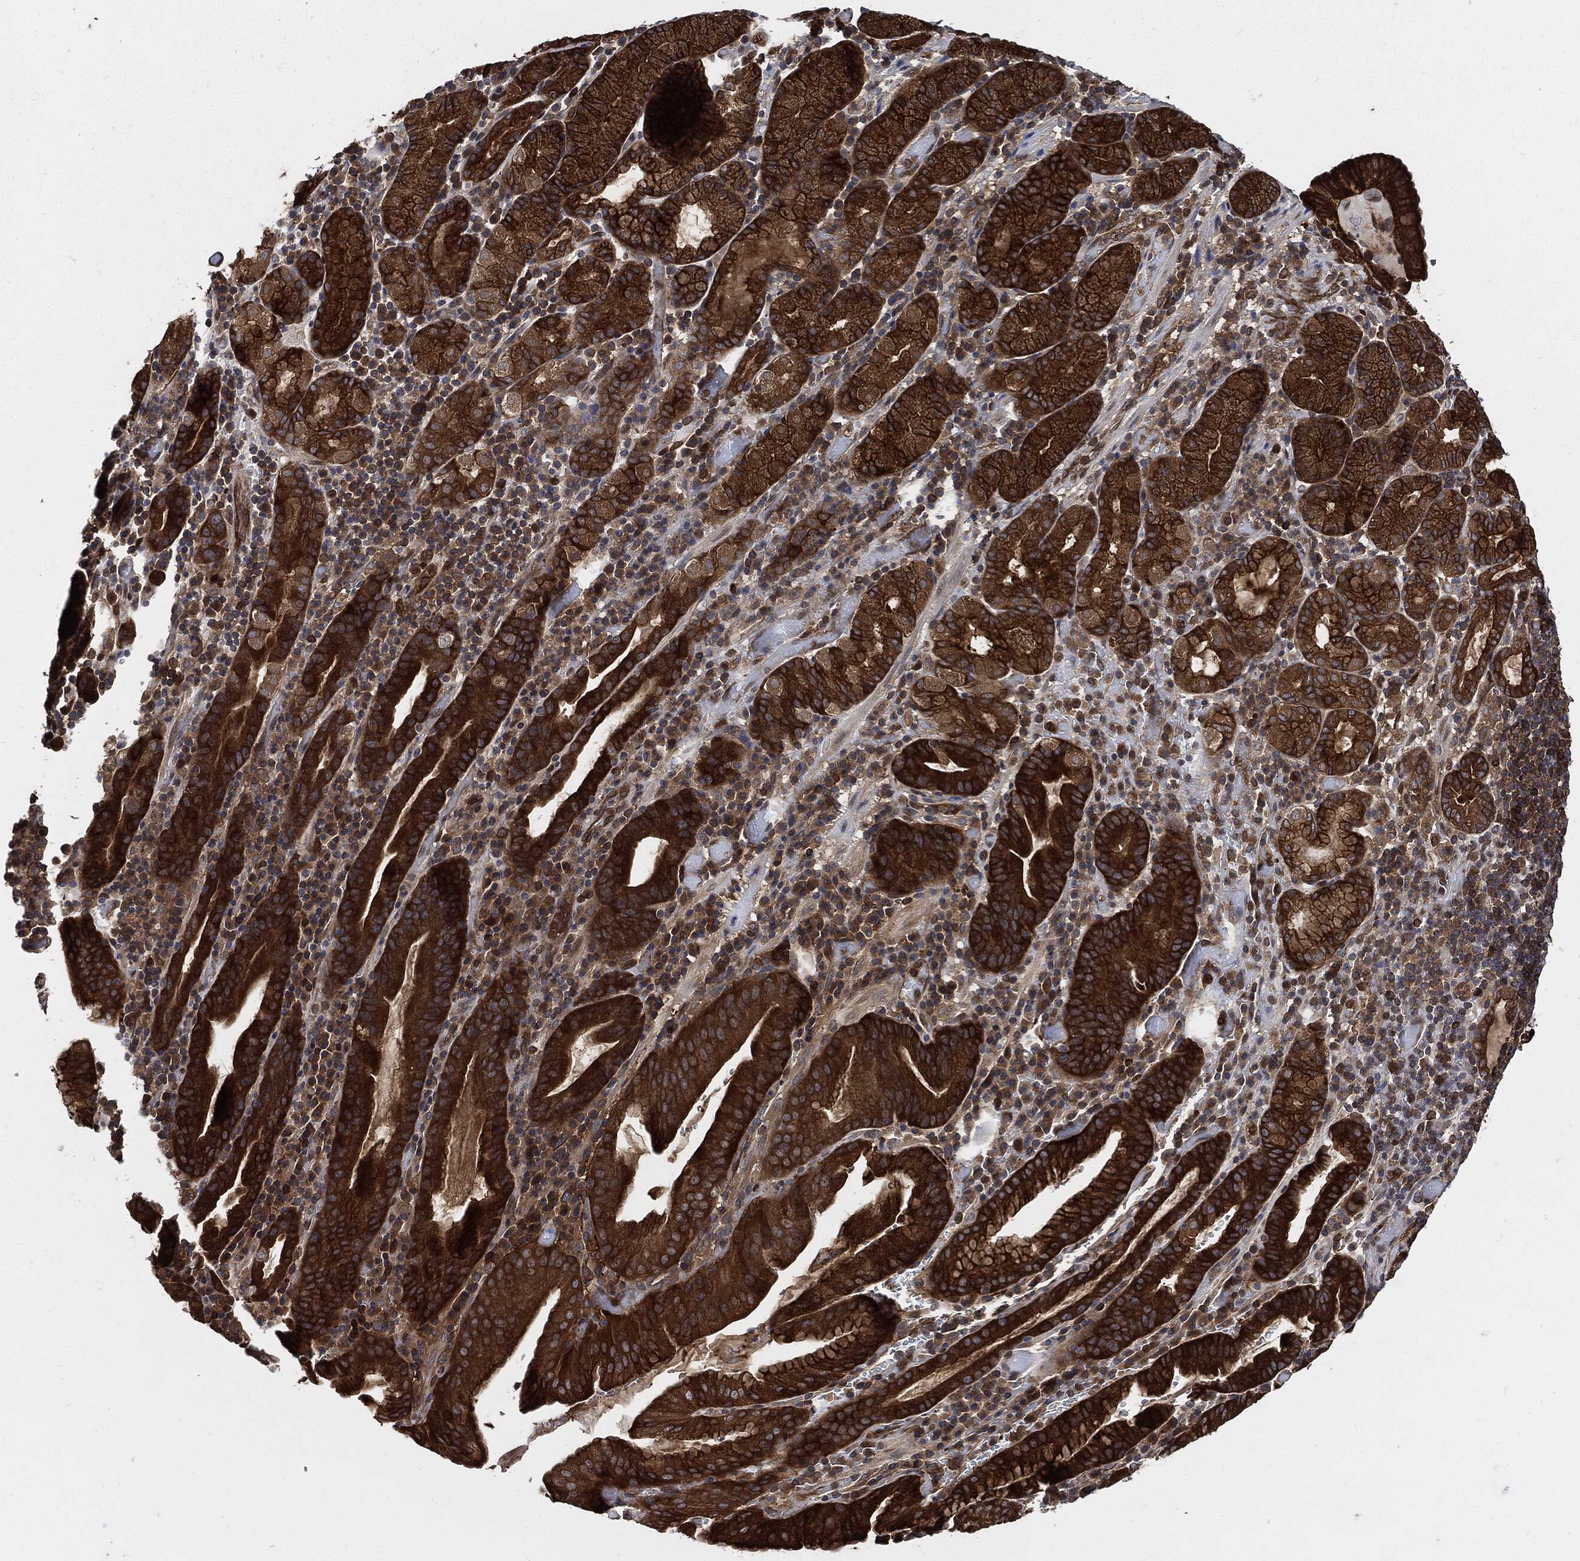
{"staining": {"intensity": "strong", "quantity": ">75%", "location": "cytoplasmic/membranous"}, "tissue": "stomach cancer", "cell_type": "Tumor cells", "image_type": "cancer", "snomed": [{"axis": "morphology", "description": "Adenocarcinoma, NOS"}, {"axis": "topography", "description": "Stomach"}], "caption": "Human stomach adenocarcinoma stained with a brown dye demonstrates strong cytoplasmic/membranous positive expression in about >75% of tumor cells.", "gene": "XPNPEP1", "patient": {"sex": "male", "age": 79}}